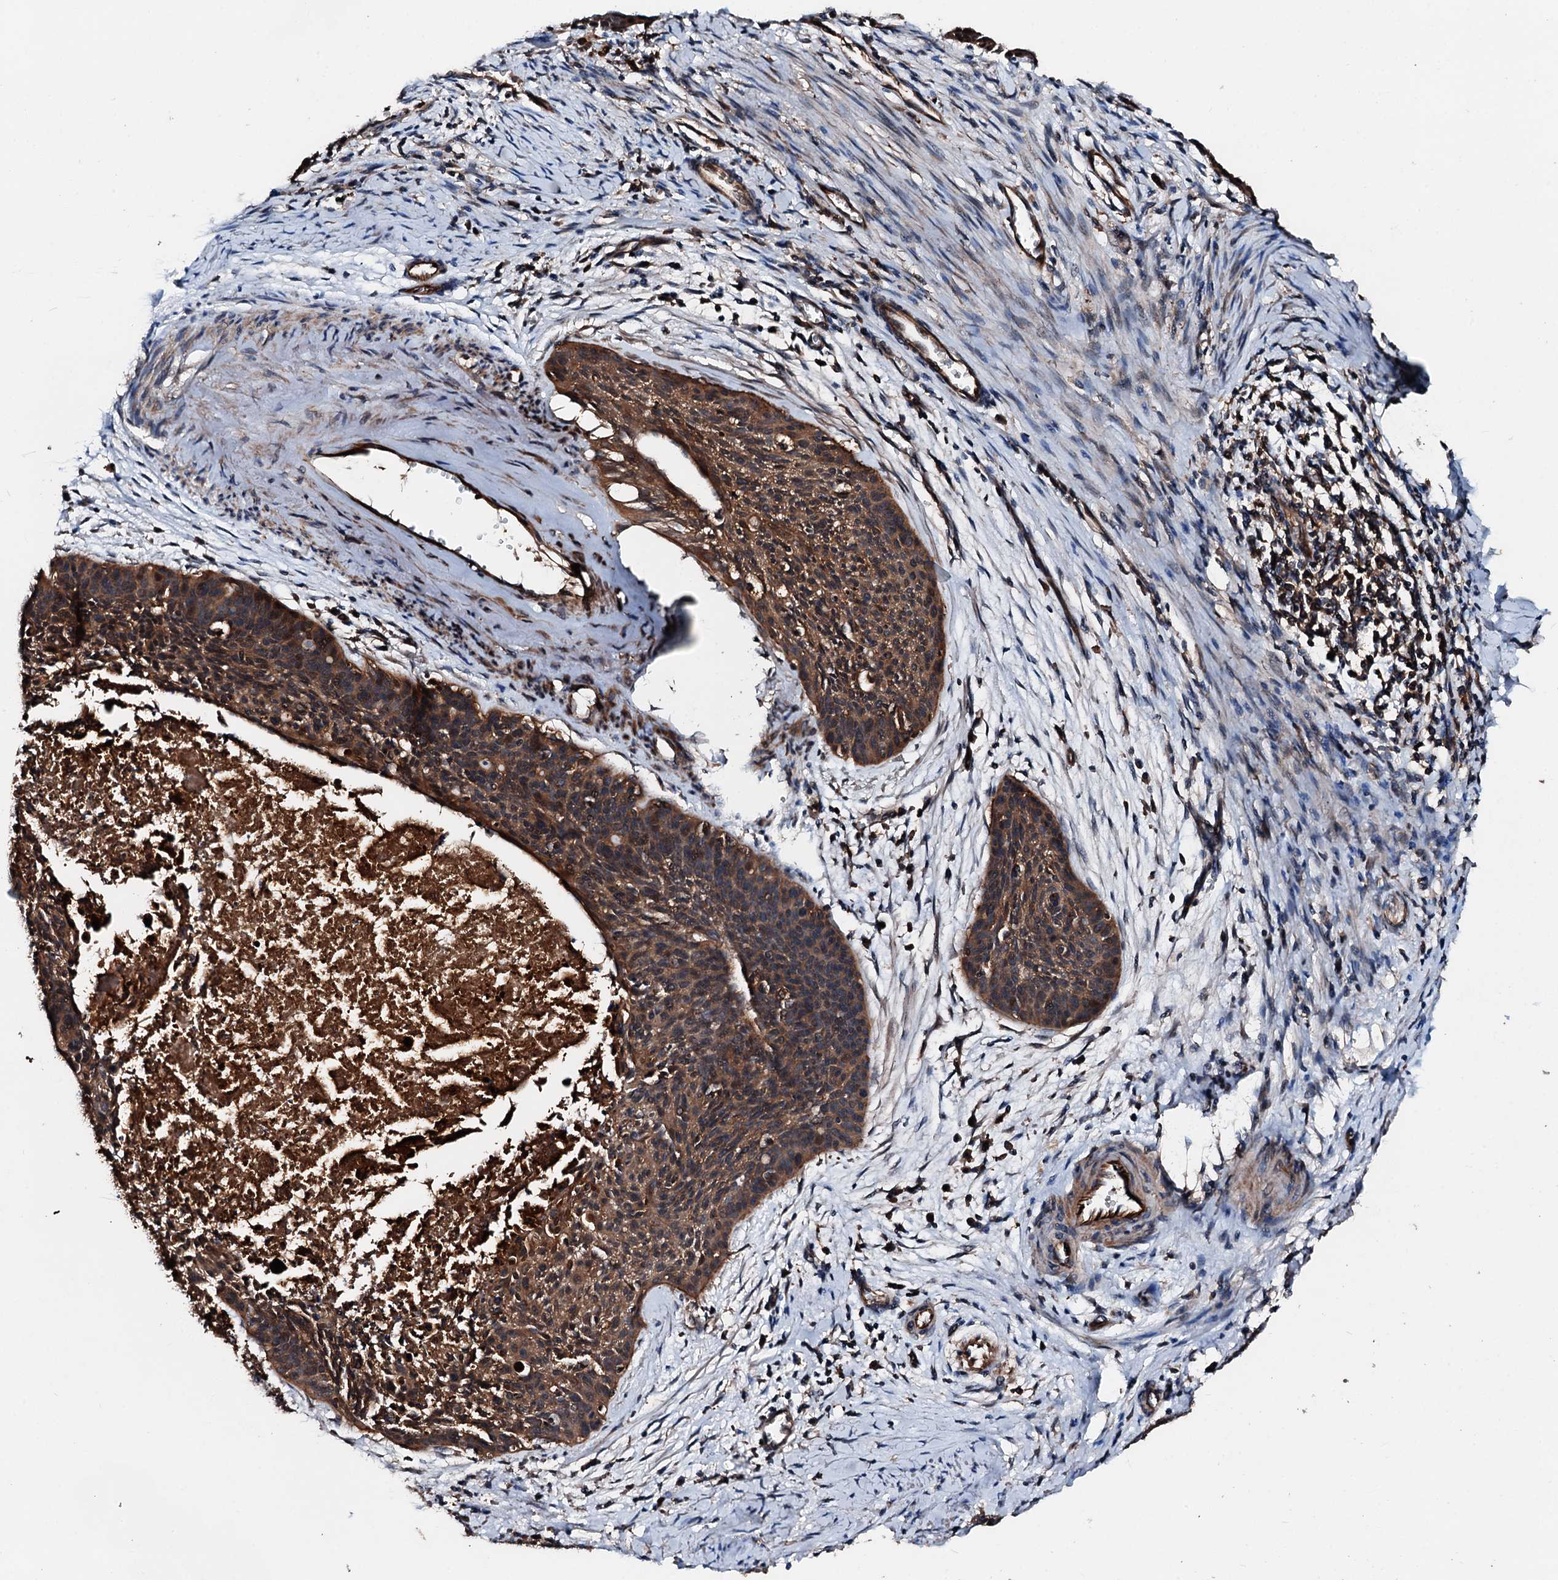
{"staining": {"intensity": "moderate", "quantity": ">75%", "location": "cytoplasmic/membranous"}, "tissue": "cervical cancer", "cell_type": "Tumor cells", "image_type": "cancer", "snomed": [{"axis": "morphology", "description": "Squamous cell carcinoma, NOS"}, {"axis": "topography", "description": "Cervix"}], "caption": "A micrograph showing moderate cytoplasmic/membranous positivity in about >75% of tumor cells in squamous cell carcinoma (cervical), as visualized by brown immunohistochemical staining.", "gene": "FGD4", "patient": {"sex": "female", "age": 55}}